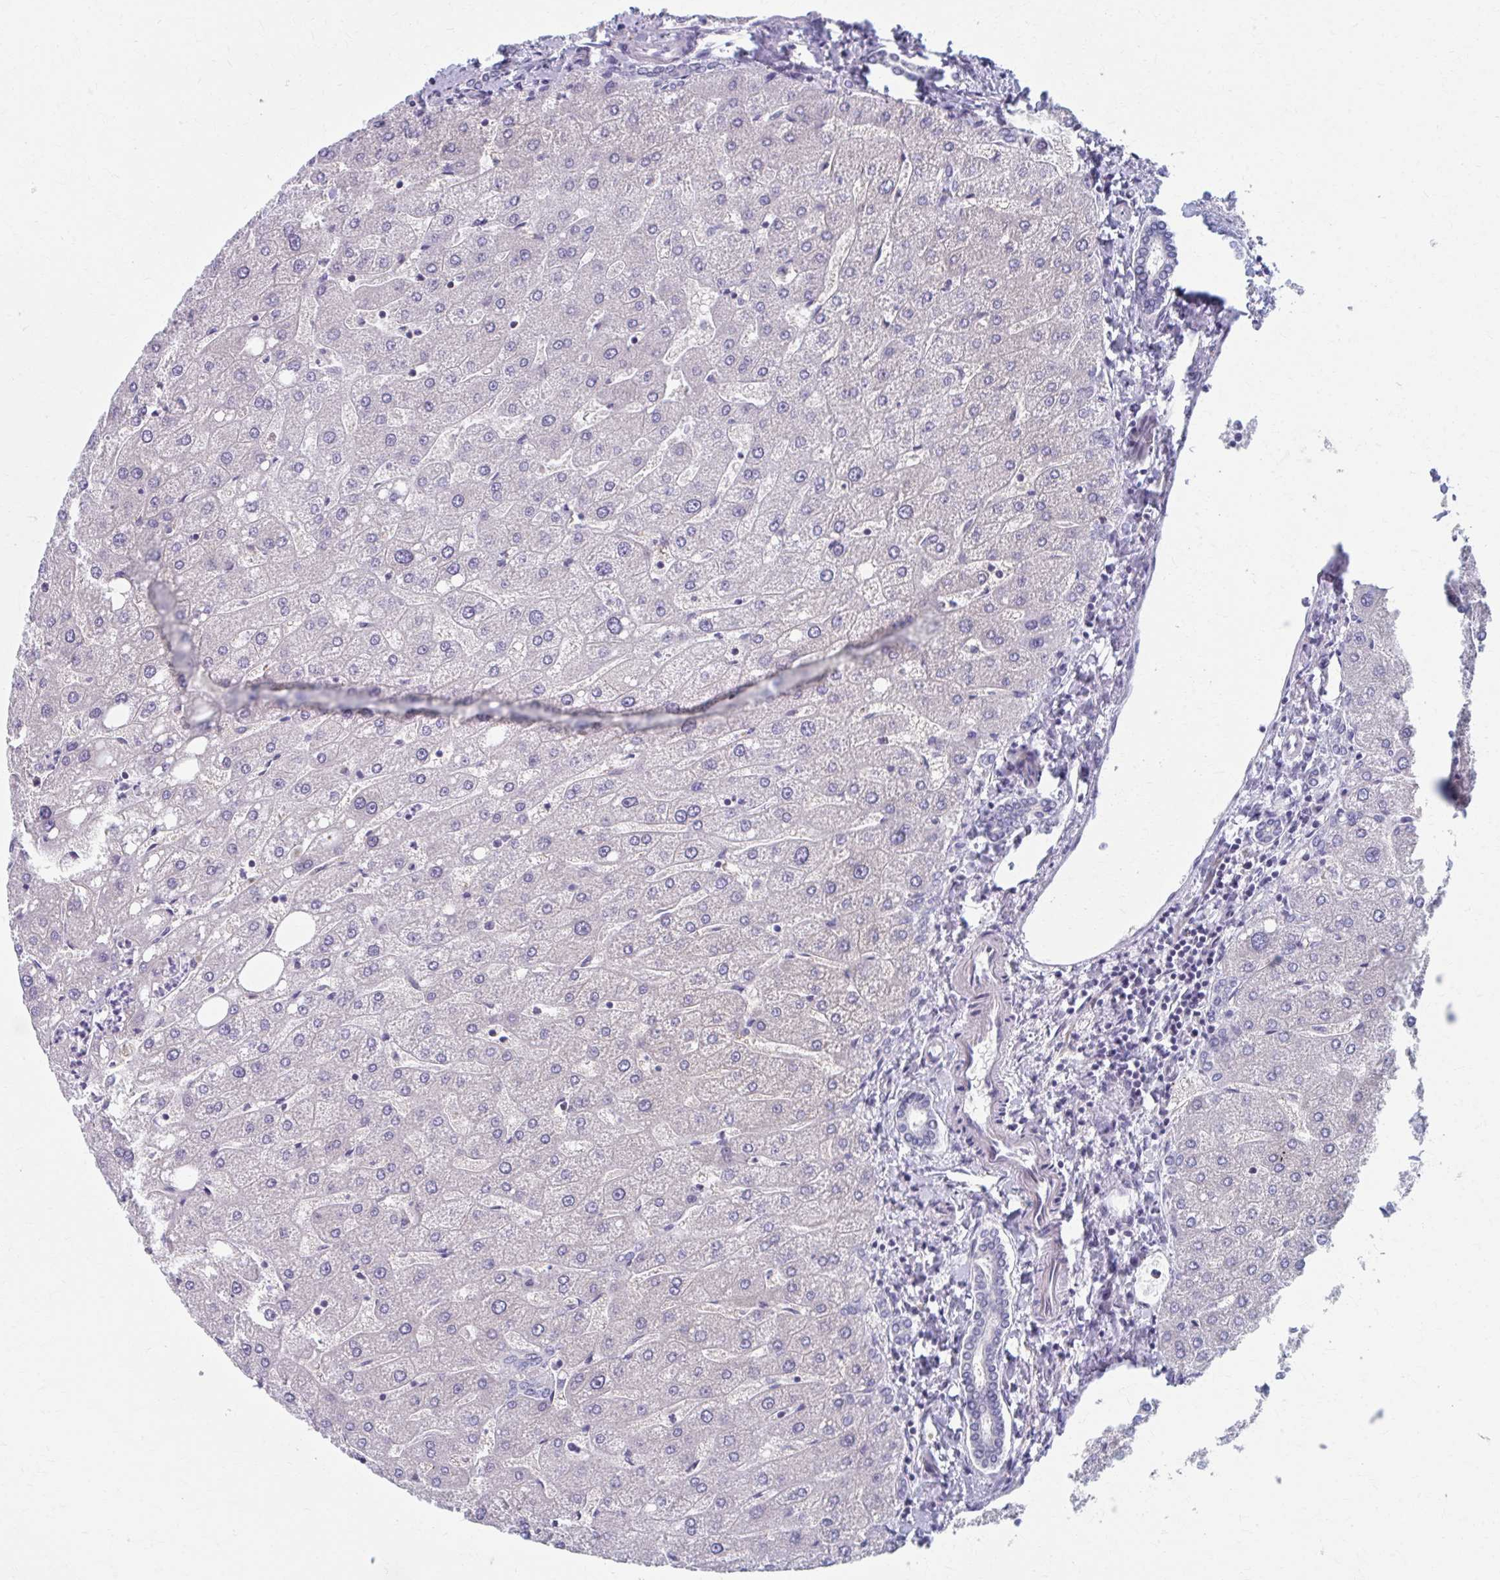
{"staining": {"intensity": "negative", "quantity": "none", "location": "none"}, "tissue": "liver", "cell_type": "Cholangiocytes", "image_type": "normal", "snomed": [{"axis": "morphology", "description": "Normal tissue, NOS"}, {"axis": "topography", "description": "Liver"}], "caption": "Histopathology image shows no protein staining in cholangiocytes of normal liver.", "gene": "ABHD16B", "patient": {"sex": "male", "age": 67}}